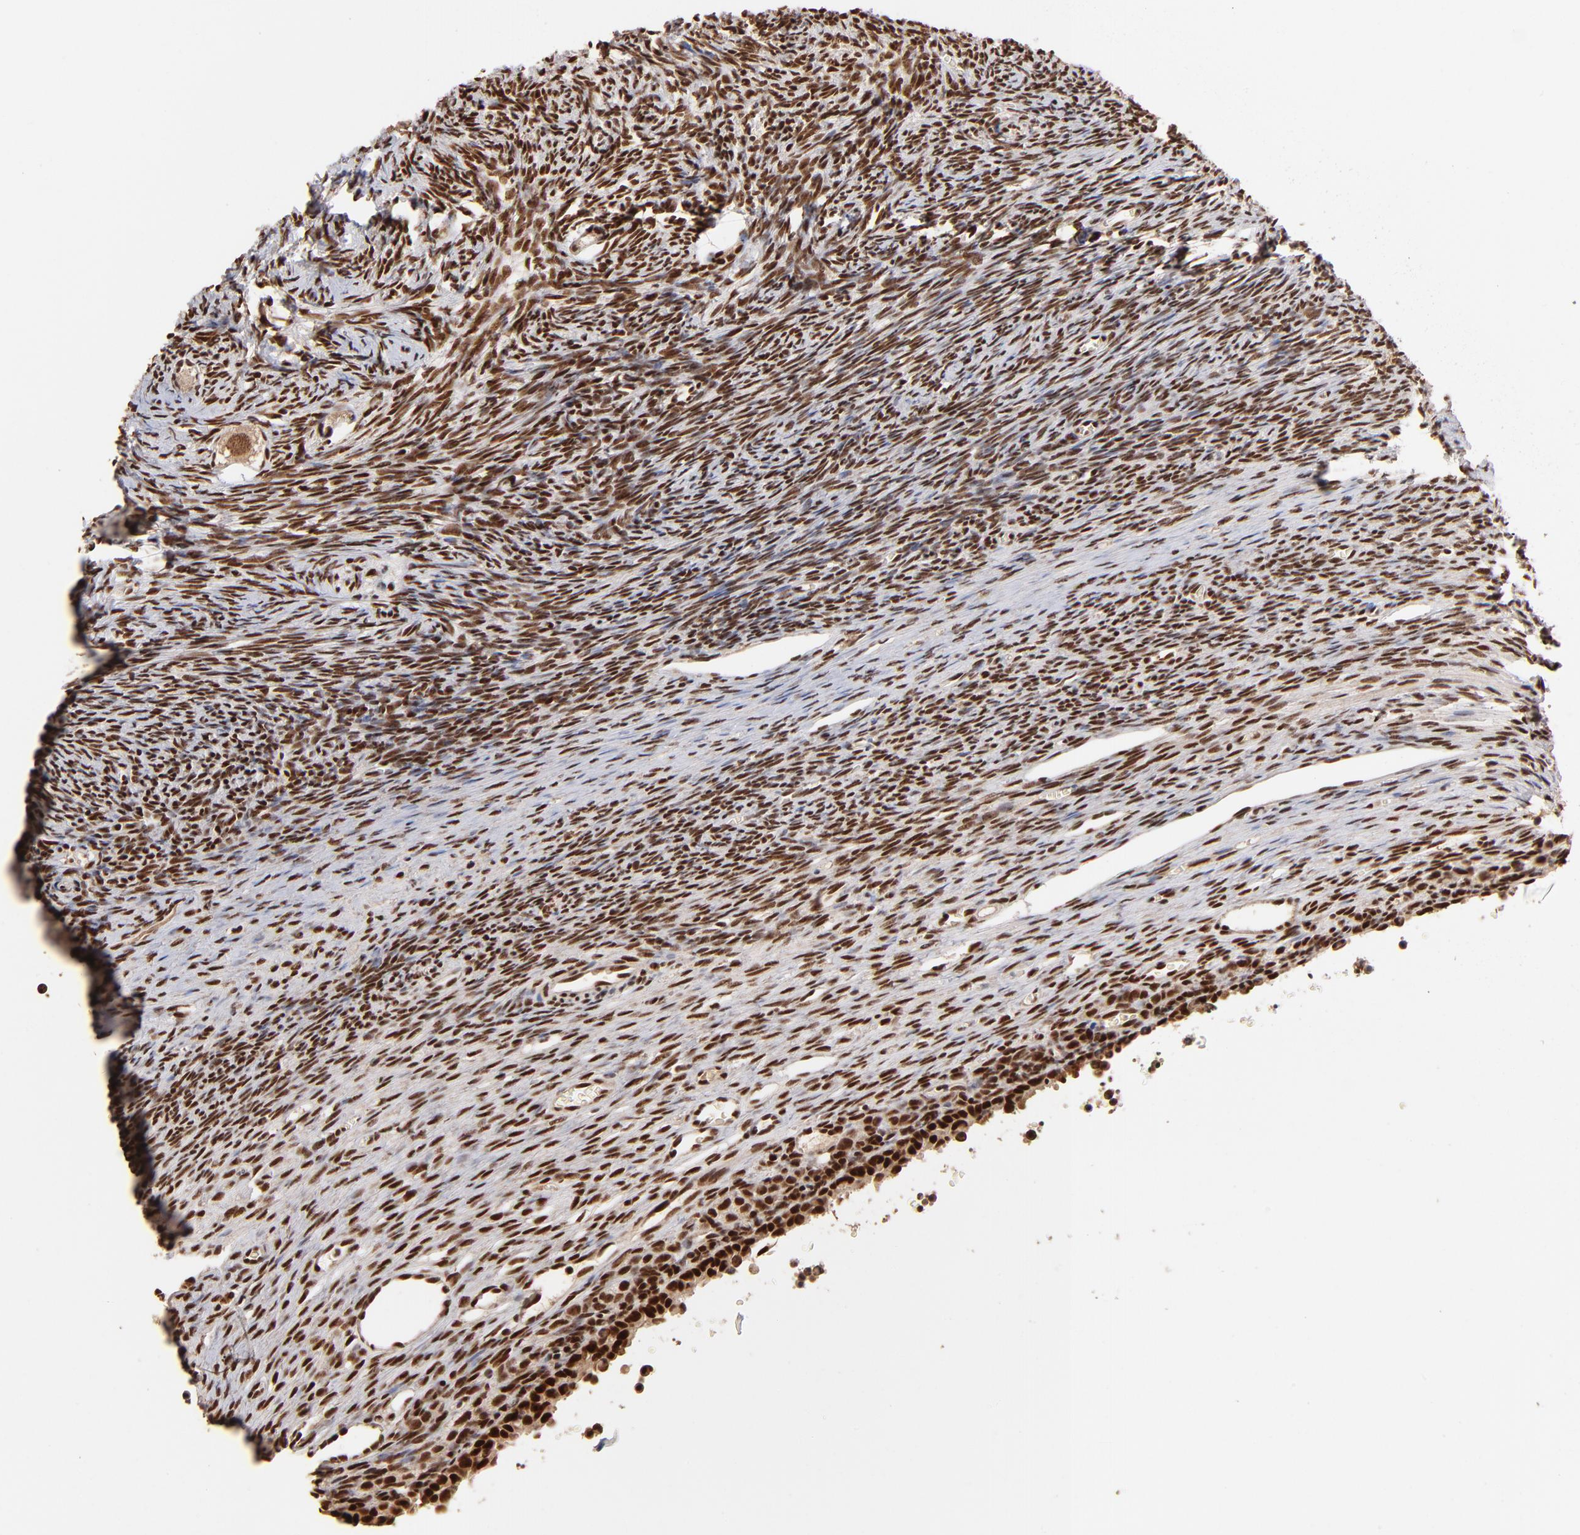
{"staining": {"intensity": "strong", "quantity": ">75%", "location": "nuclear"}, "tissue": "ovary", "cell_type": "Ovarian stroma cells", "image_type": "normal", "snomed": [{"axis": "morphology", "description": "Normal tissue, NOS"}, {"axis": "topography", "description": "Ovary"}], "caption": "Approximately >75% of ovarian stroma cells in normal ovary exhibit strong nuclear protein expression as visualized by brown immunohistochemical staining.", "gene": "ZNF146", "patient": {"sex": "female", "age": 27}}